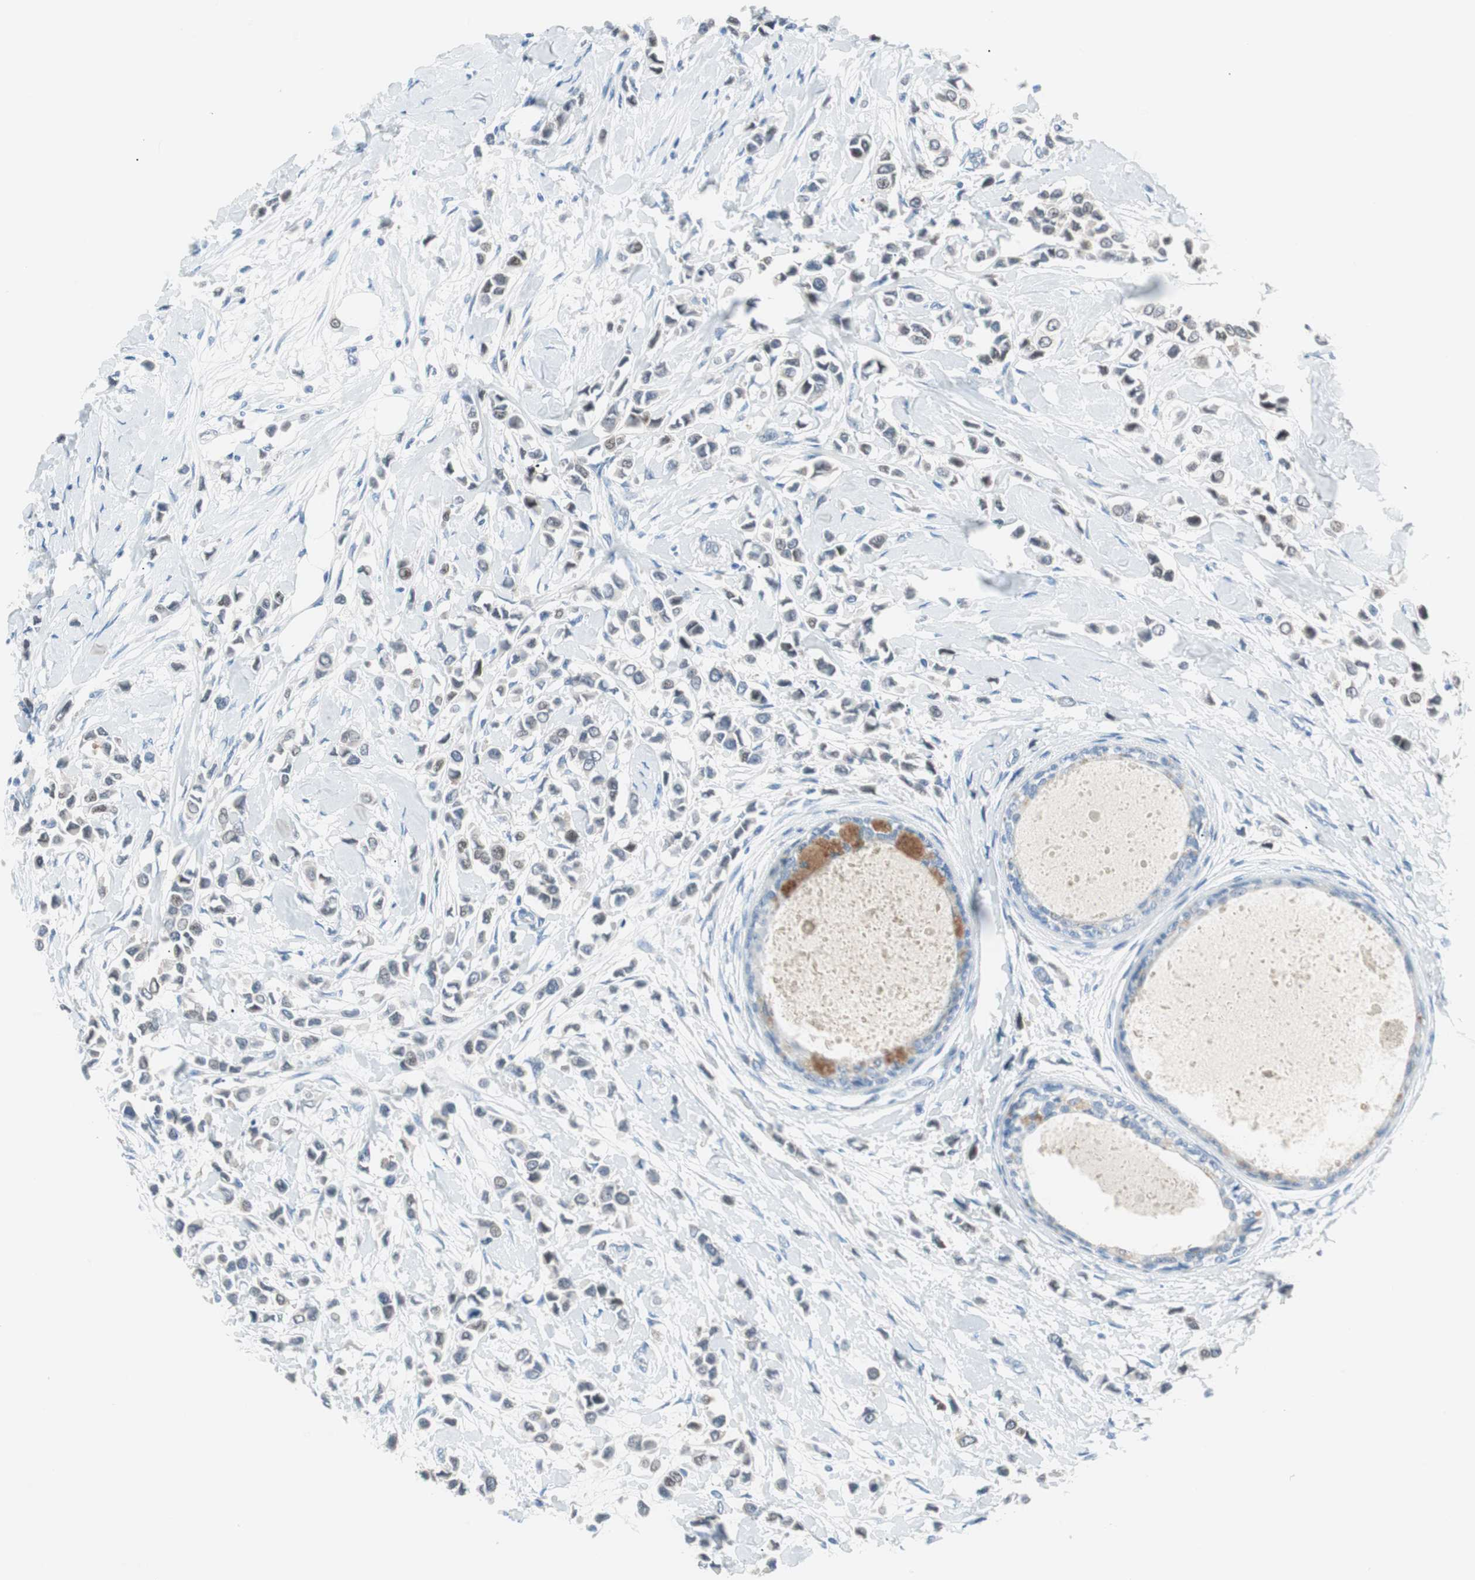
{"staining": {"intensity": "weak", "quantity": "25%-75%", "location": "cytoplasmic/membranous"}, "tissue": "breast cancer", "cell_type": "Tumor cells", "image_type": "cancer", "snomed": [{"axis": "morphology", "description": "Lobular carcinoma"}, {"axis": "topography", "description": "Breast"}], "caption": "Human breast cancer (lobular carcinoma) stained with a brown dye shows weak cytoplasmic/membranous positive positivity in about 25%-75% of tumor cells.", "gene": "VIL1", "patient": {"sex": "female", "age": 51}}